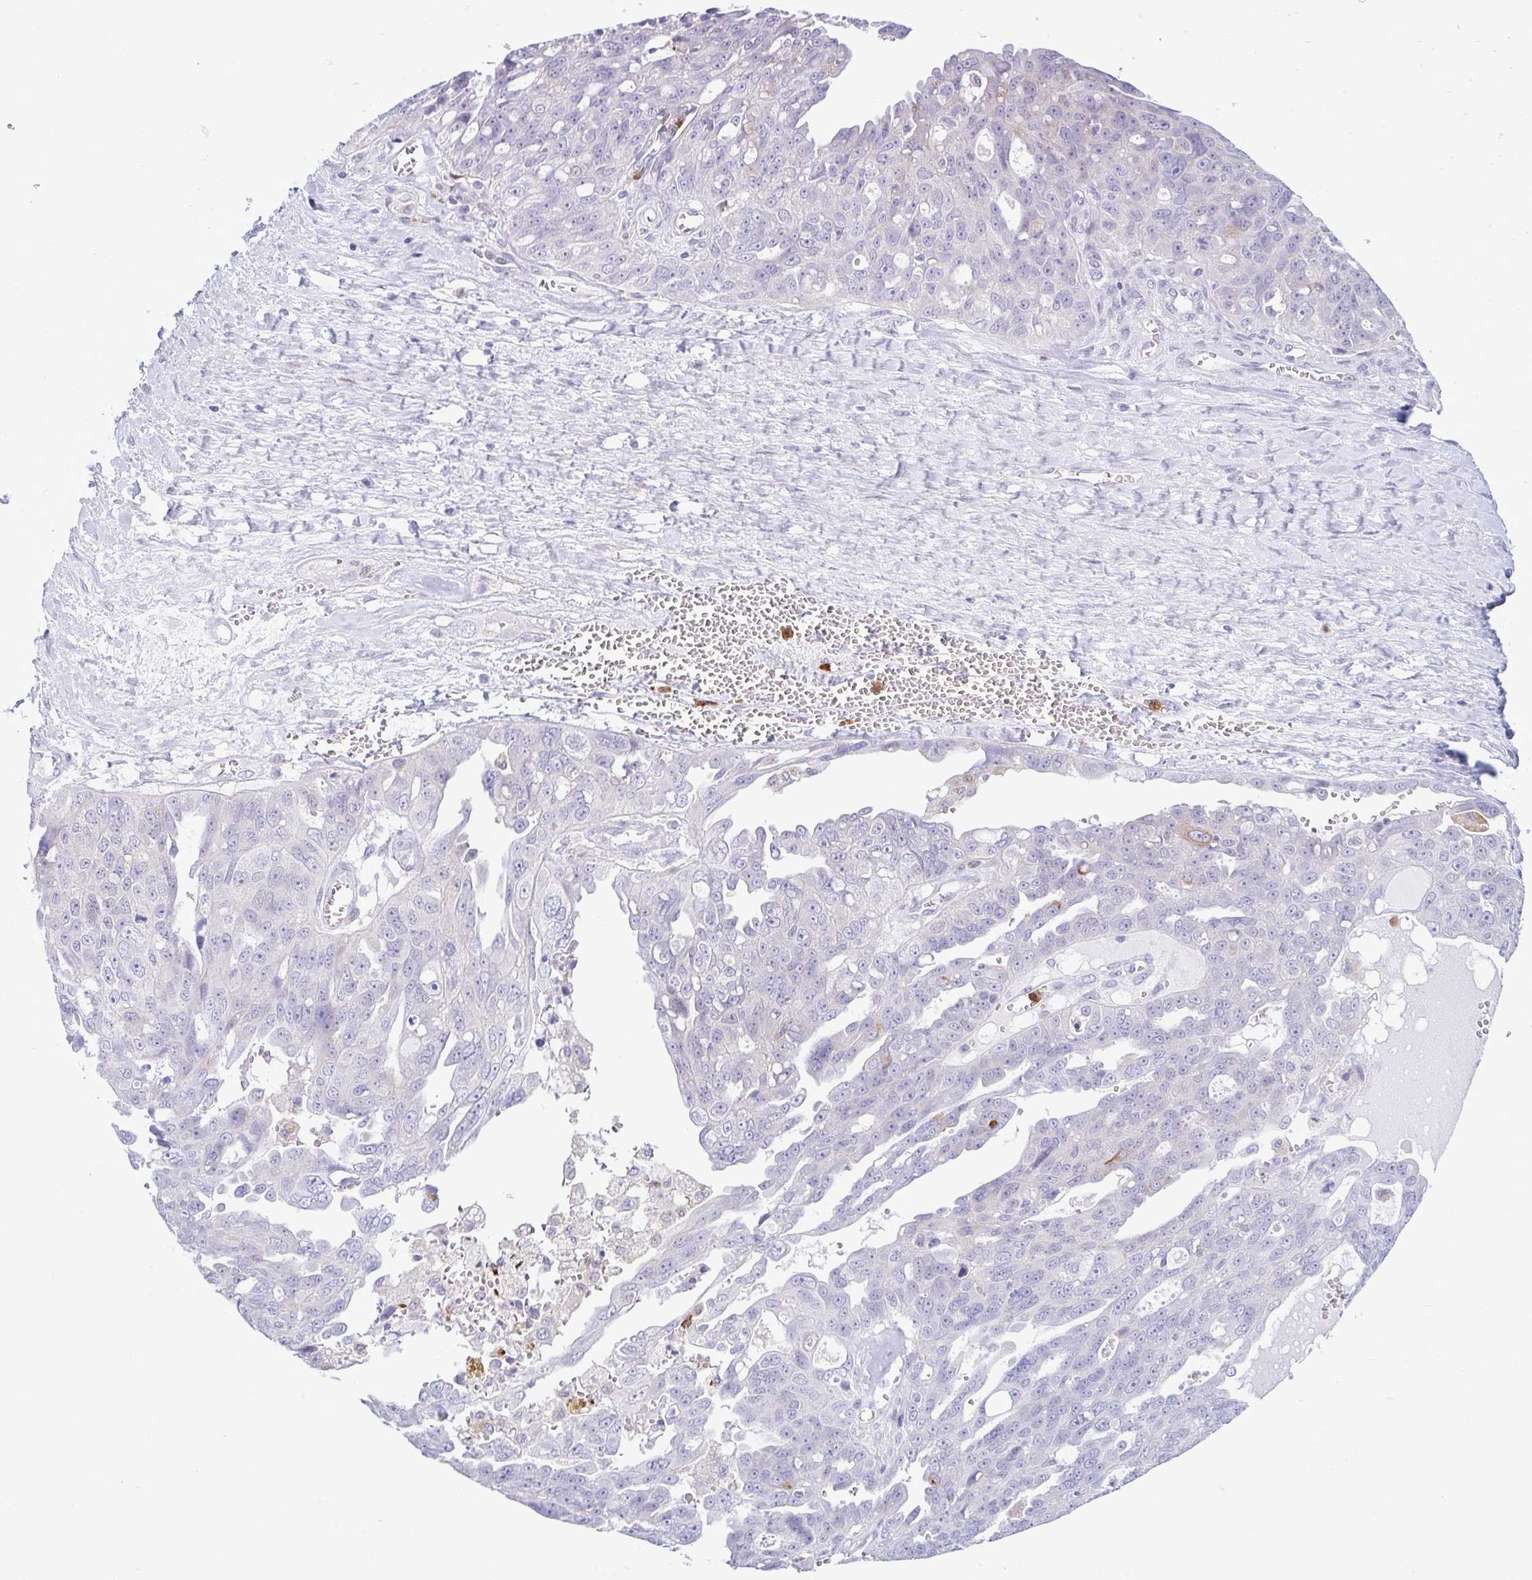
{"staining": {"intensity": "negative", "quantity": "none", "location": "none"}, "tissue": "ovarian cancer", "cell_type": "Tumor cells", "image_type": "cancer", "snomed": [{"axis": "morphology", "description": "Carcinoma, endometroid"}, {"axis": "topography", "description": "Ovary"}], "caption": "Tumor cells are negative for brown protein staining in ovarian endometroid carcinoma.", "gene": "CEP120", "patient": {"sex": "female", "age": 70}}